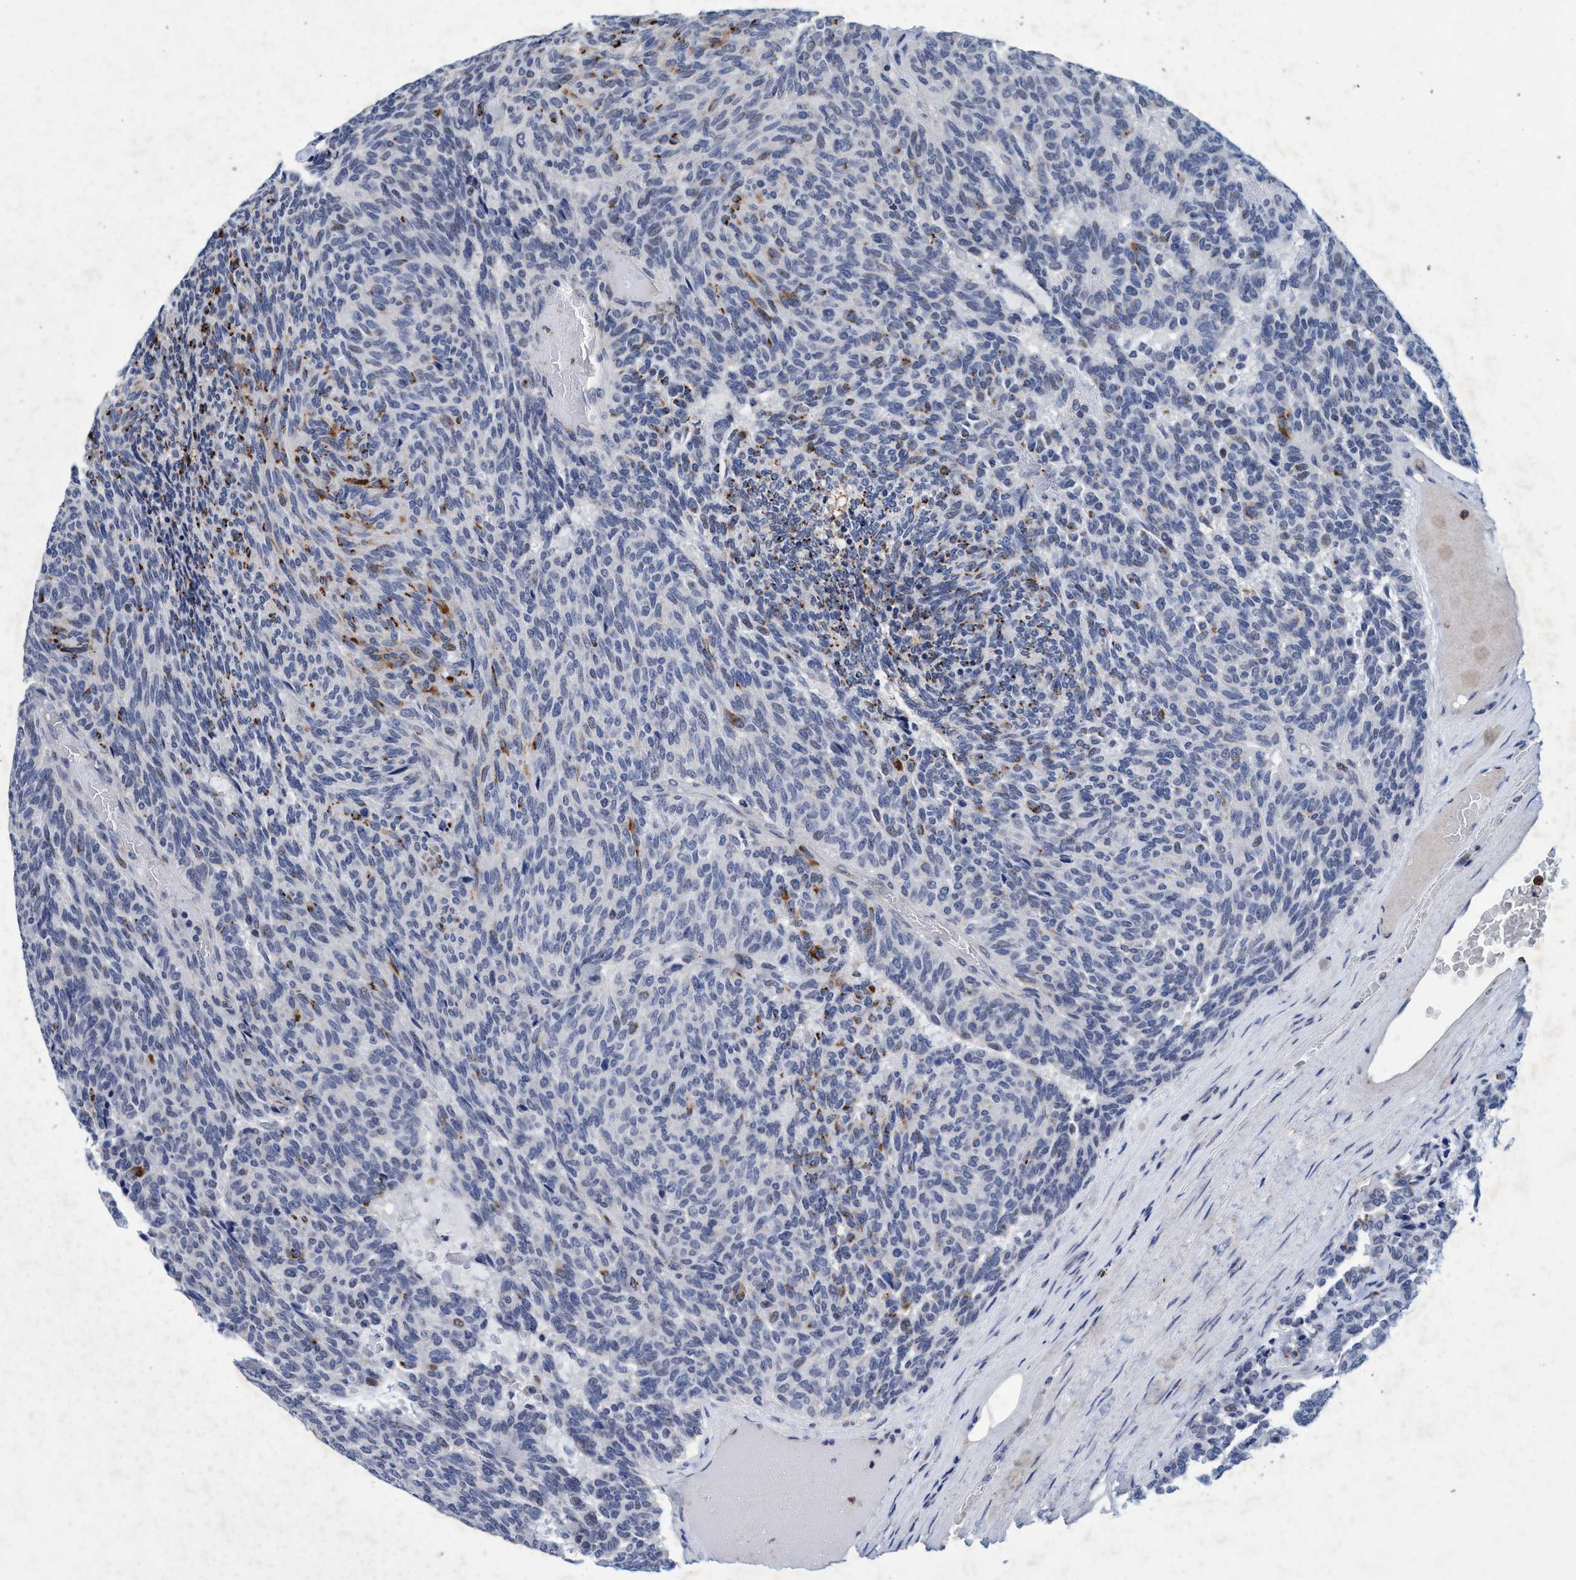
{"staining": {"intensity": "moderate", "quantity": "<25%", "location": "cytoplasmic/membranous"}, "tissue": "carcinoid", "cell_type": "Tumor cells", "image_type": "cancer", "snomed": [{"axis": "morphology", "description": "Carcinoid, malignant, NOS"}, {"axis": "topography", "description": "Pancreas"}], "caption": "Tumor cells demonstrate moderate cytoplasmic/membranous positivity in approximately <25% of cells in malignant carcinoid. (DAB (3,3'-diaminobenzidine) IHC, brown staining for protein, blue staining for nuclei).", "gene": "GRB14", "patient": {"sex": "female", "age": 54}}